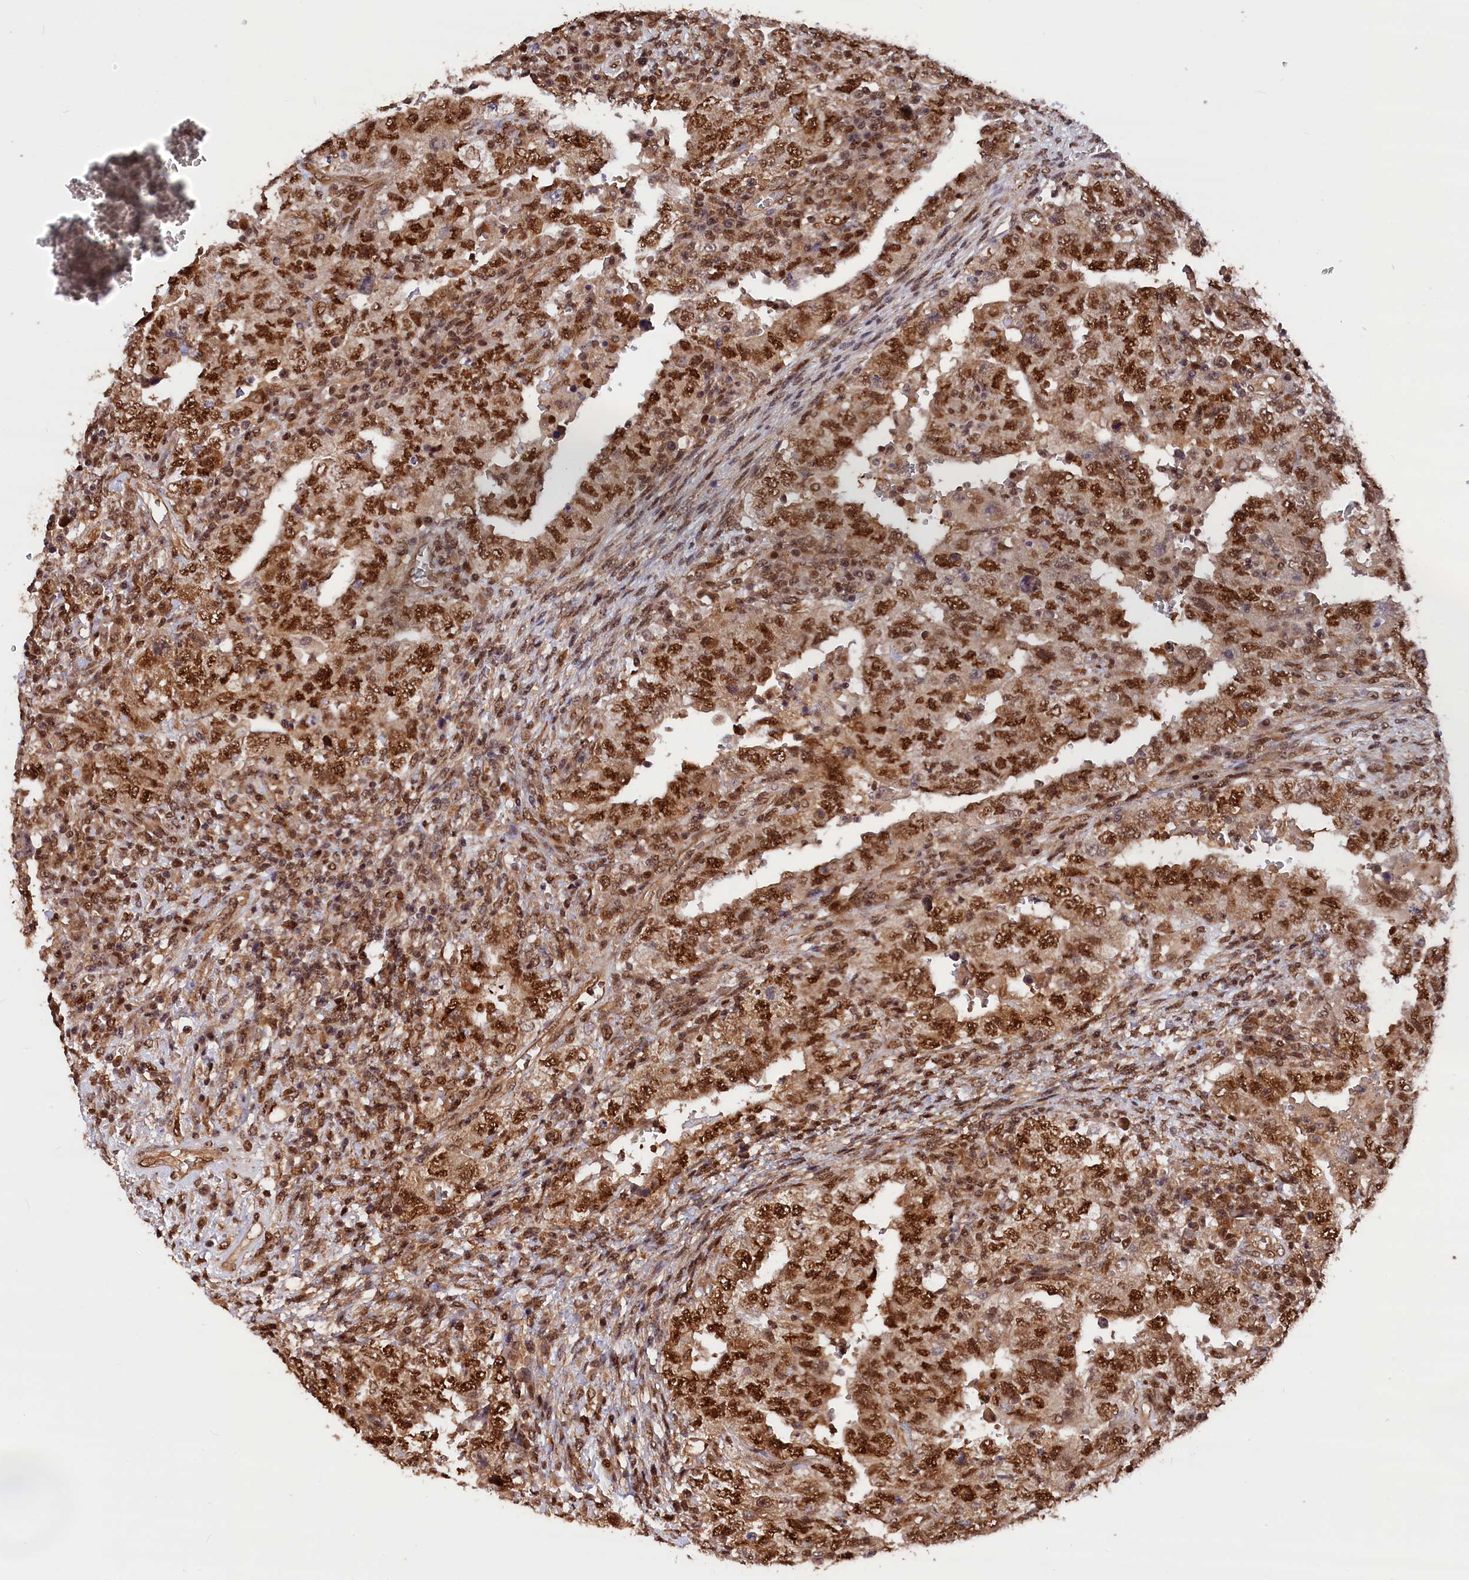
{"staining": {"intensity": "strong", "quantity": ">75%", "location": "nuclear"}, "tissue": "testis cancer", "cell_type": "Tumor cells", "image_type": "cancer", "snomed": [{"axis": "morphology", "description": "Carcinoma, Embryonal, NOS"}, {"axis": "topography", "description": "Testis"}], "caption": "Protein expression analysis of testis embryonal carcinoma reveals strong nuclear expression in approximately >75% of tumor cells. (Brightfield microscopy of DAB IHC at high magnification).", "gene": "ADRM1", "patient": {"sex": "male", "age": 26}}